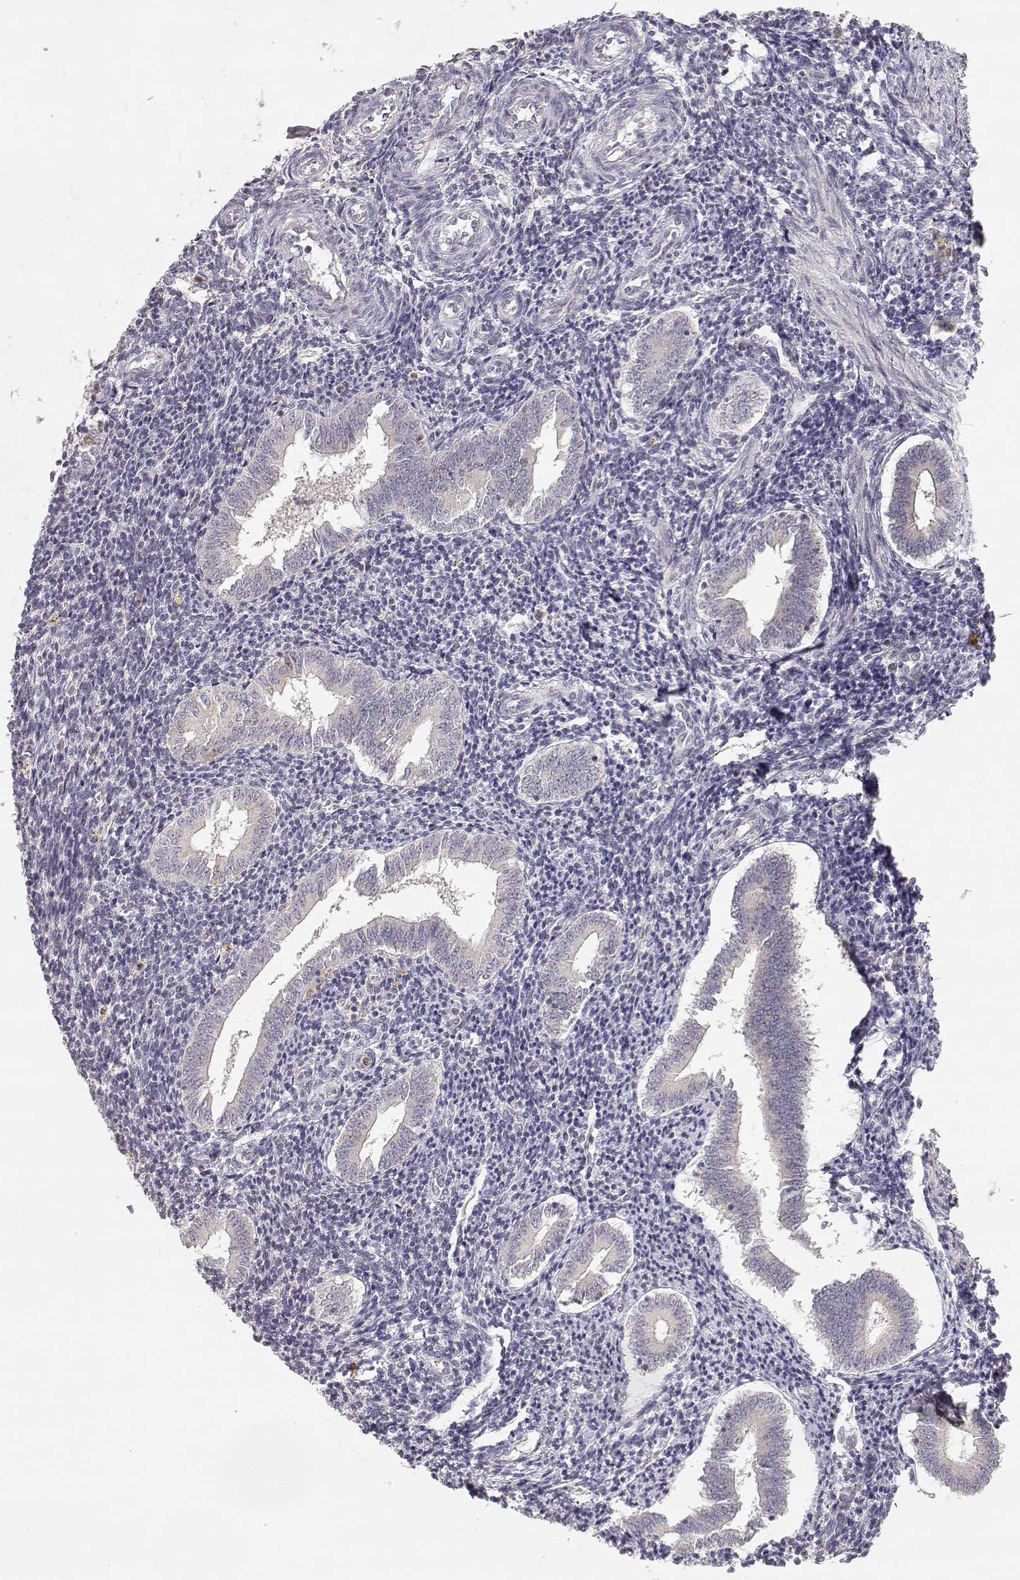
{"staining": {"intensity": "negative", "quantity": "none", "location": "none"}, "tissue": "endometrium", "cell_type": "Cells in endometrial stroma", "image_type": "normal", "snomed": [{"axis": "morphology", "description": "Normal tissue, NOS"}, {"axis": "topography", "description": "Endometrium"}], "caption": "Micrograph shows no significant protein positivity in cells in endometrial stroma of normal endometrium.", "gene": "RAD51", "patient": {"sex": "female", "age": 25}}